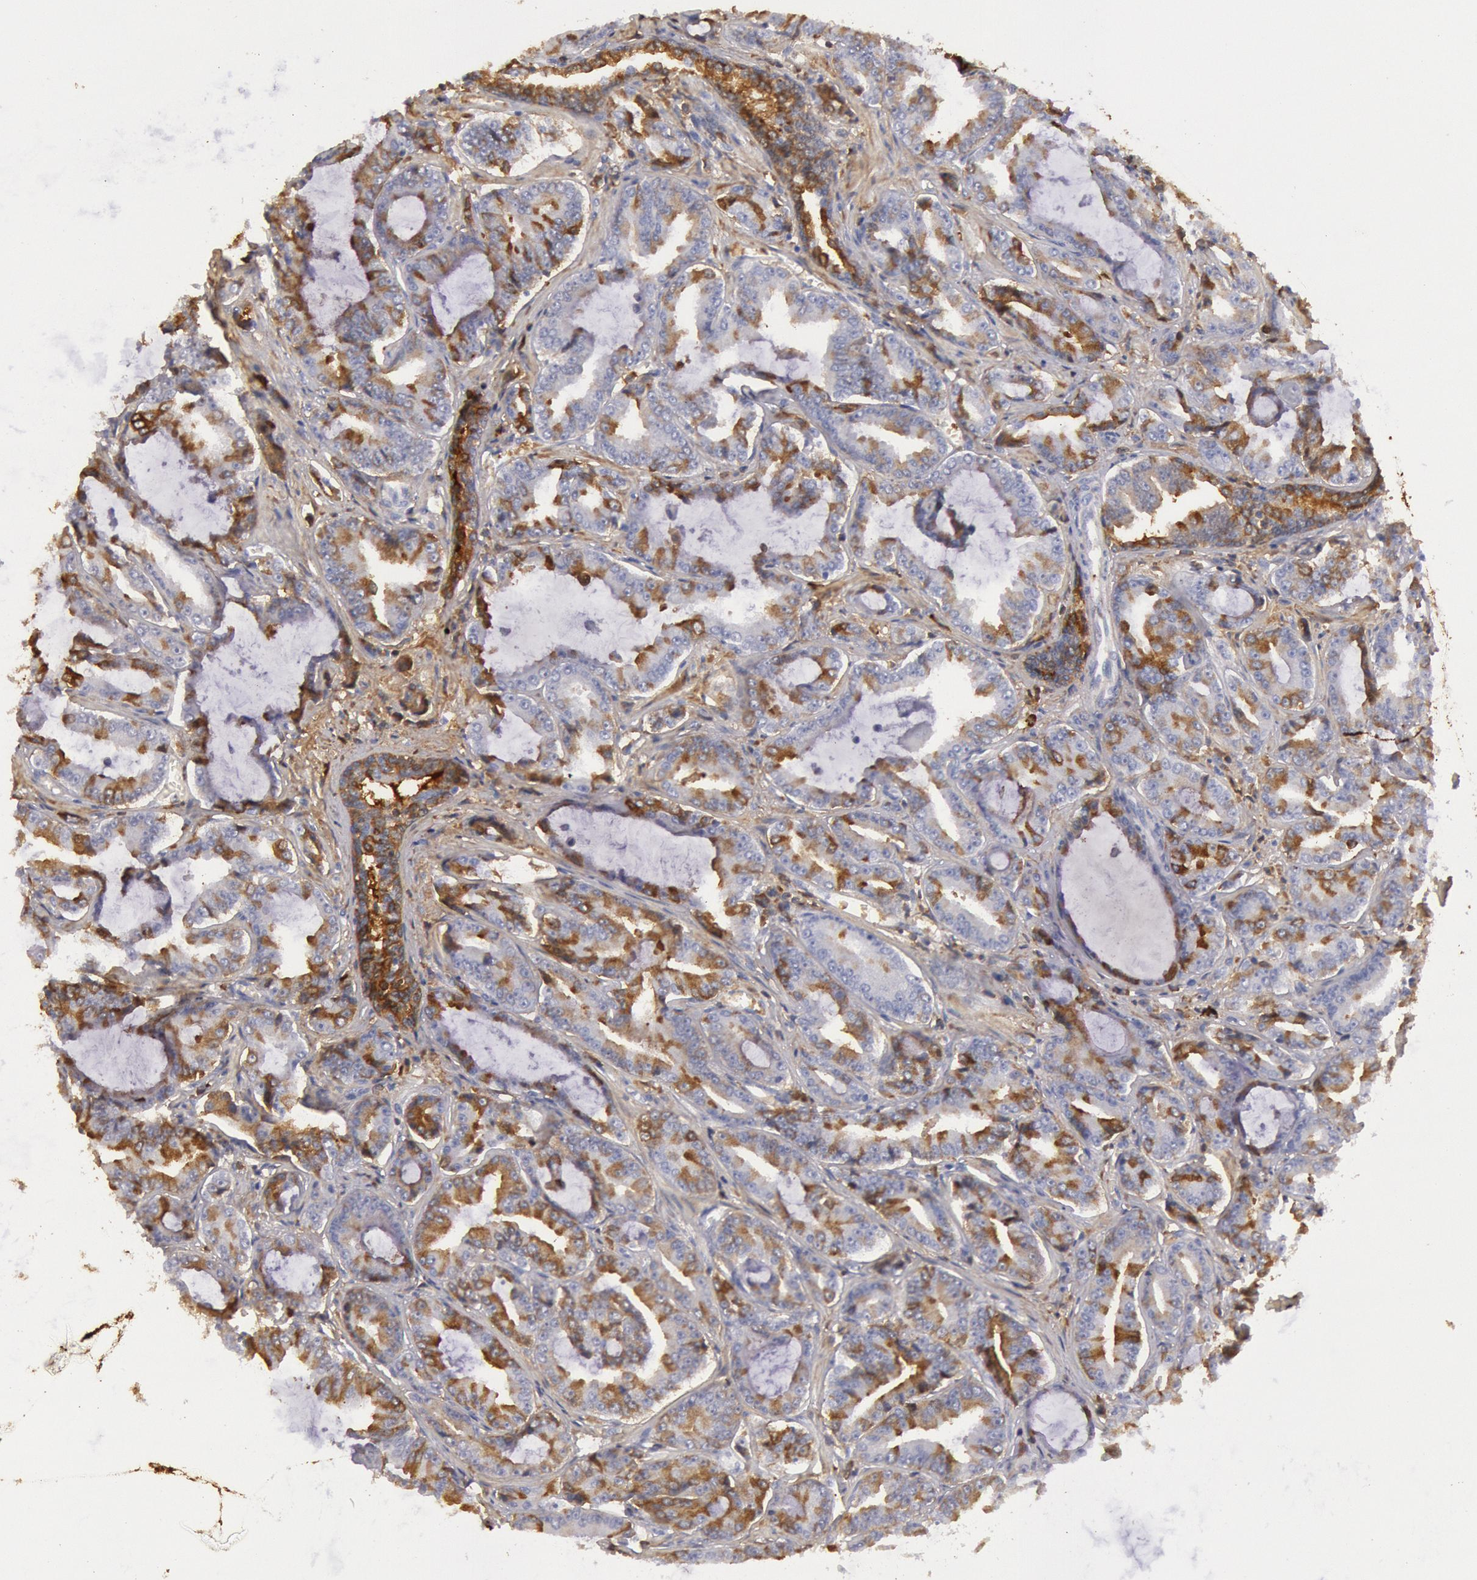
{"staining": {"intensity": "negative", "quantity": "none", "location": "none"}, "tissue": "prostate cancer", "cell_type": "Tumor cells", "image_type": "cancer", "snomed": [{"axis": "morphology", "description": "Adenocarcinoma, Low grade"}, {"axis": "topography", "description": "Prostate"}], "caption": "Tumor cells are negative for brown protein staining in prostate cancer.", "gene": "IGHA1", "patient": {"sex": "male", "age": 65}}